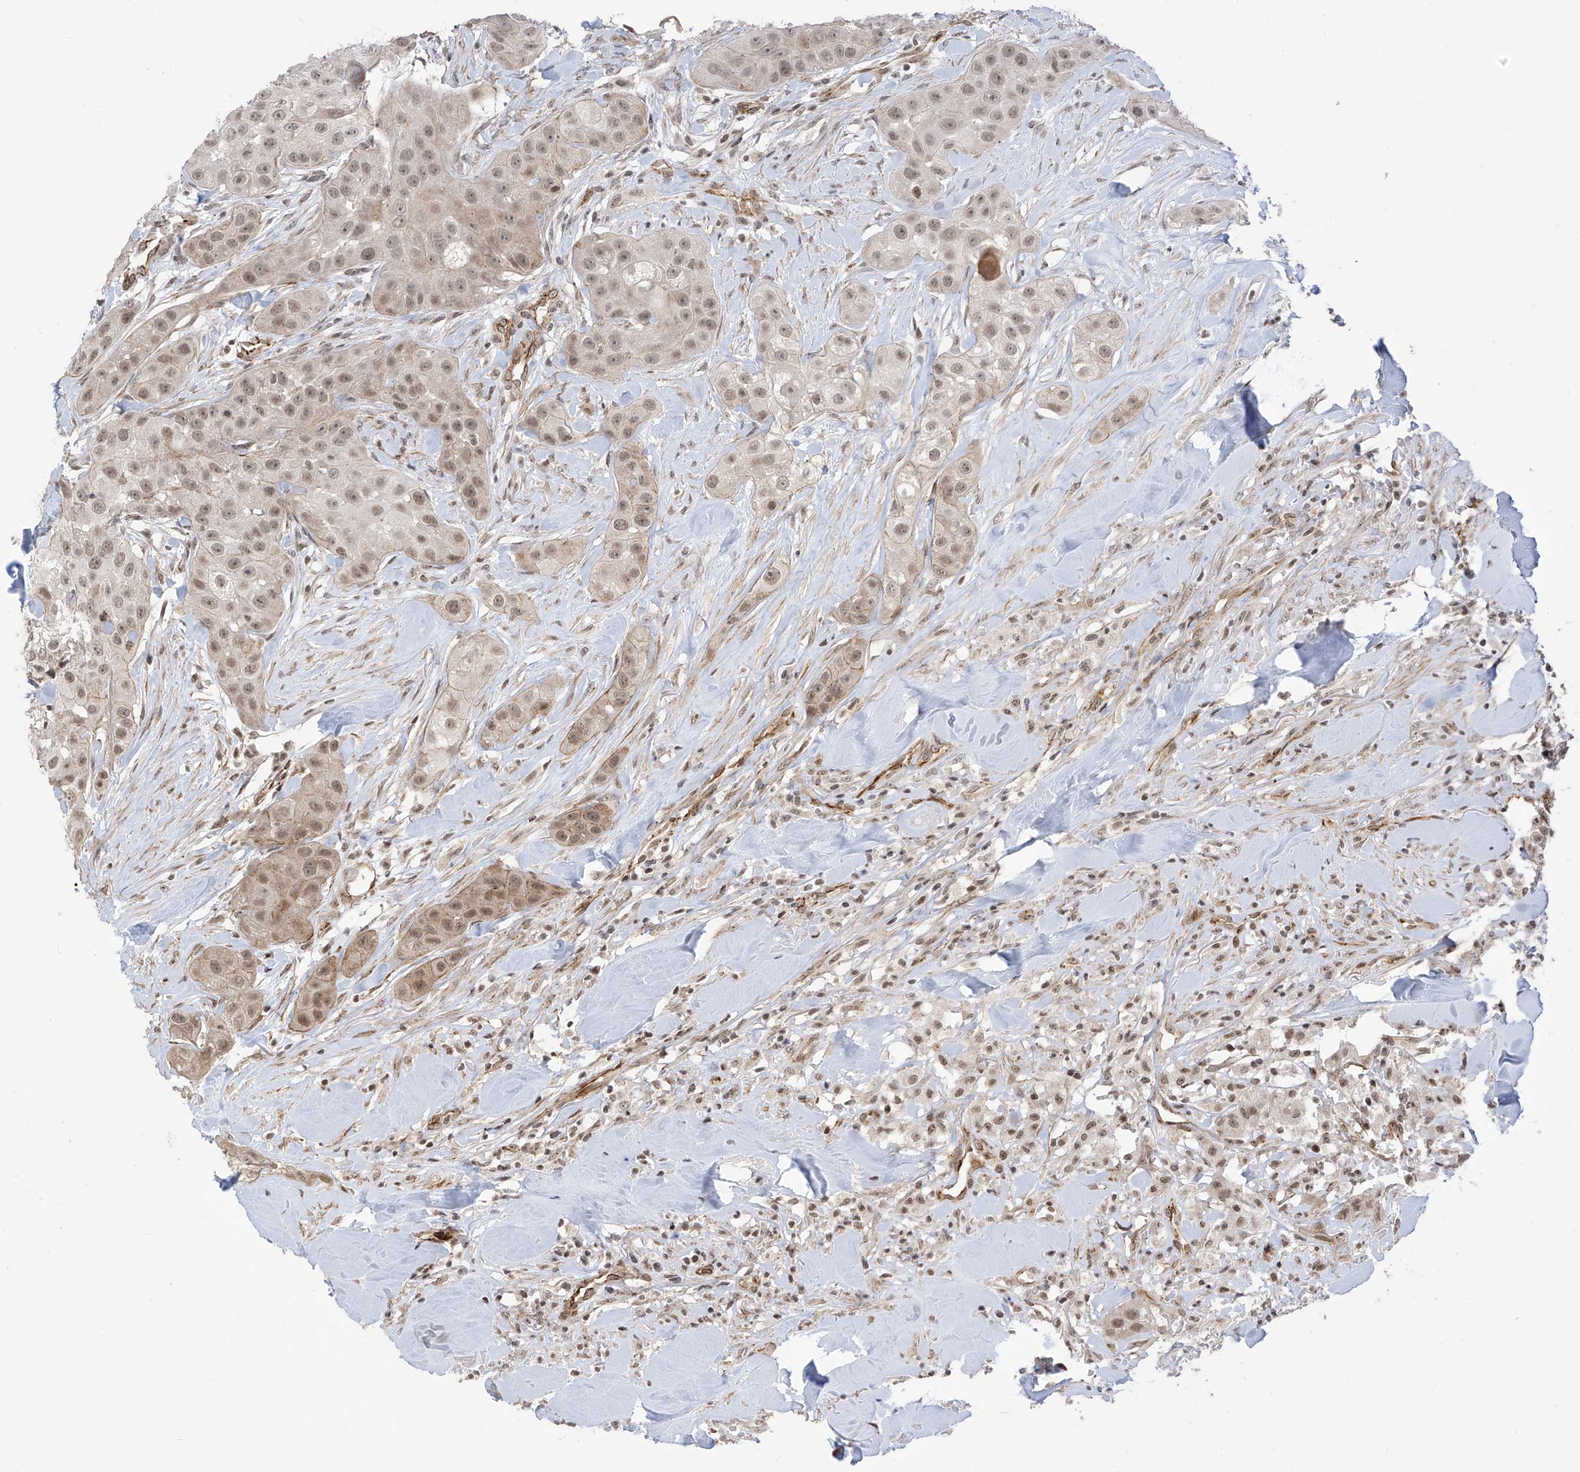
{"staining": {"intensity": "weak", "quantity": ">75%", "location": "nuclear"}, "tissue": "head and neck cancer", "cell_type": "Tumor cells", "image_type": "cancer", "snomed": [{"axis": "morphology", "description": "Normal tissue, NOS"}, {"axis": "morphology", "description": "Squamous cell carcinoma, NOS"}, {"axis": "topography", "description": "Skeletal muscle"}, {"axis": "topography", "description": "Head-Neck"}], "caption": "This micrograph exhibits head and neck cancer (squamous cell carcinoma) stained with immunohistochemistry to label a protein in brown. The nuclear of tumor cells show weak positivity for the protein. Nuclei are counter-stained blue.", "gene": "METAP1D", "patient": {"sex": "male", "age": 51}}